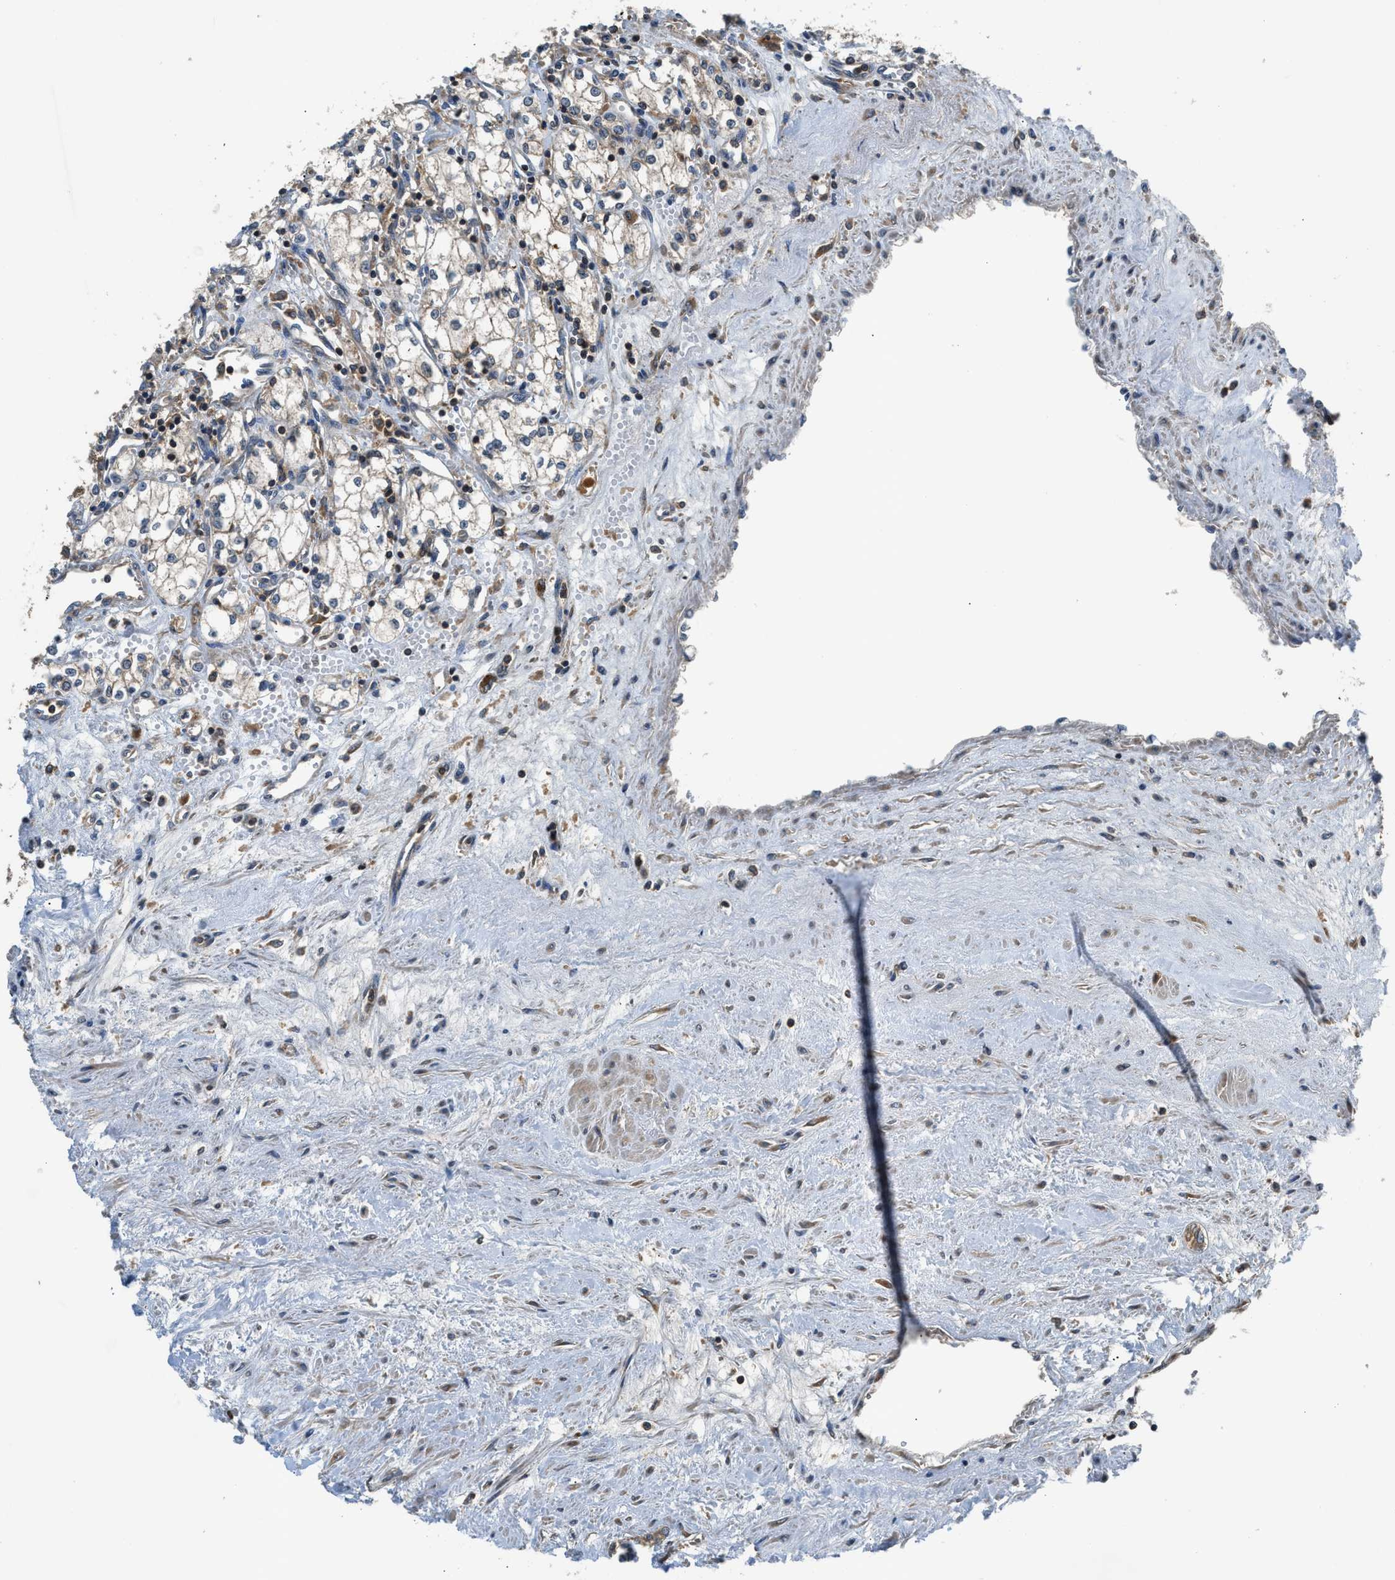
{"staining": {"intensity": "weak", "quantity": "25%-75%", "location": "cytoplasmic/membranous"}, "tissue": "renal cancer", "cell_type": "Tumor cells", "image_type": "cancer", "snomed": [{"axis": "morphology", "description": "Adenocarcinoma, NOS"}, {"axis": "topography", "description": "Kidney"}], "caption": "Protein staining of renal adenocarcinoma tissue exhibits weak cytoplasmic/membranous expression in about 25%-75% of tumor cells.", "gene": "PAFAH2", "patient": {"sex": "male", "age": 59}}